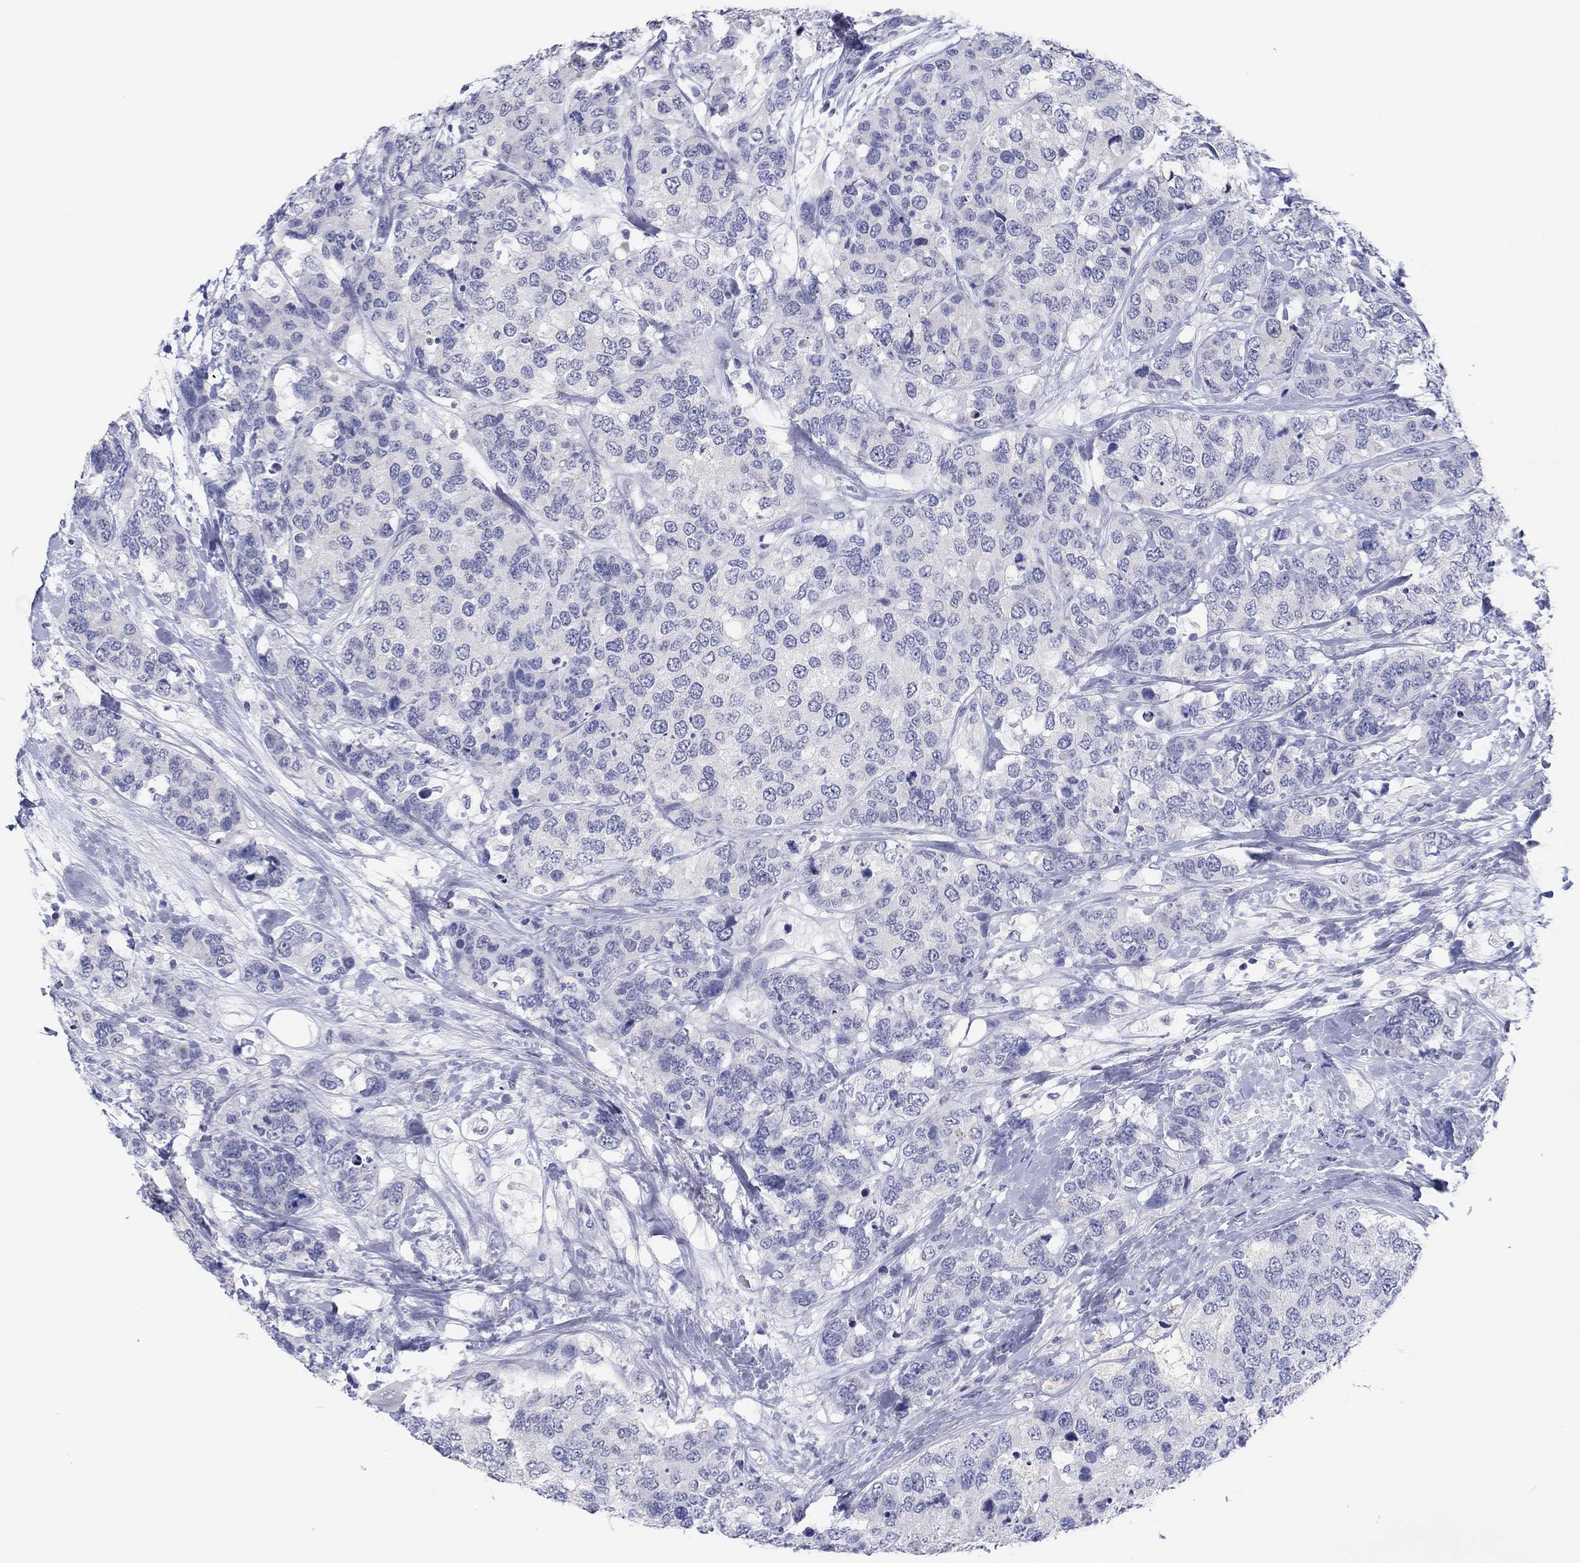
{"staining": {"intensity": "negative", "quantity": "none", "location": "none"}, "tissue": "breast cancer", "cell_type": "Tumor cells", "image_type": "cancer", "snomed": [{"axis": "morphology", "description": "Lobular carcinoma"}, {"axis": "topography", "description": "Breast"}], "caption": "The photomicrograph exhibits no staining of tumor cells in breast cancer (lobular carcinoma).", "gene": "ERICH3", "patient": {"sex": "female", "age": 59}}